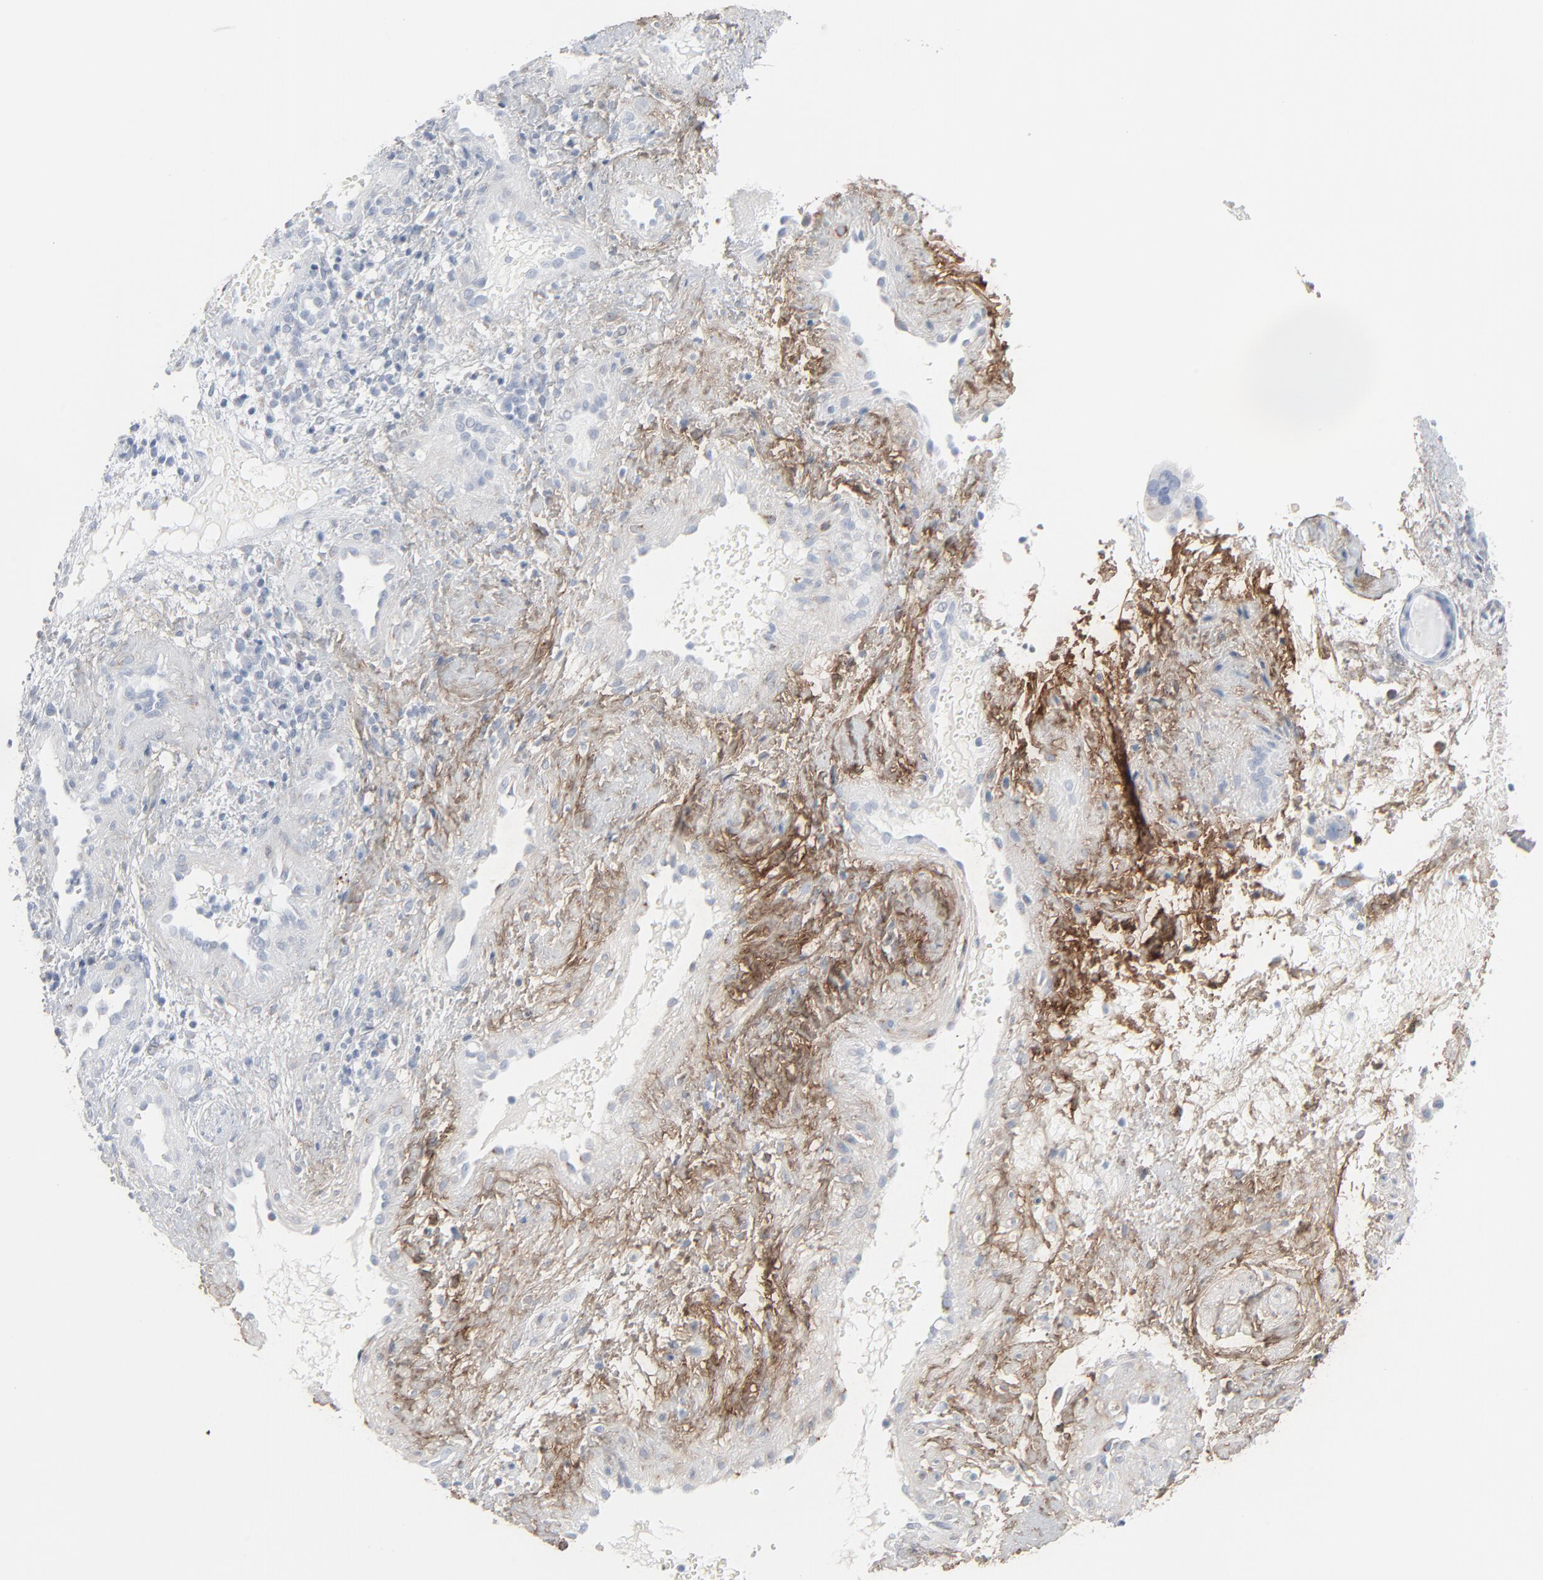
{"staining": {"intensity": "negative", "quantity": "none", "location": "none"}, "tissue": "nasopharynx", "cell_type": "Respiratory epithelial cells", "image_type": "normal", "snomed": [{"axis": "morphology", "description": "Normal tissue, NOS"}, {"axis": "morphology", "description": "Inflammation, NOS"}, {"axis": "morphology", "description": "Malignant melanoma, Metastatic site"}, {"axis": "topography", "description": "Nasopharynx"}], "caption": "High magnification brightfield microscopy of benign nasopharynx stained with DAB (3,3'-diaminobenzidine) (brown) and counterstained with hematoxylin (blue): respiratory epithelial cells show no significant expression.", "gene": "BGN", "patient": {"sex": "female", "age": 55}}